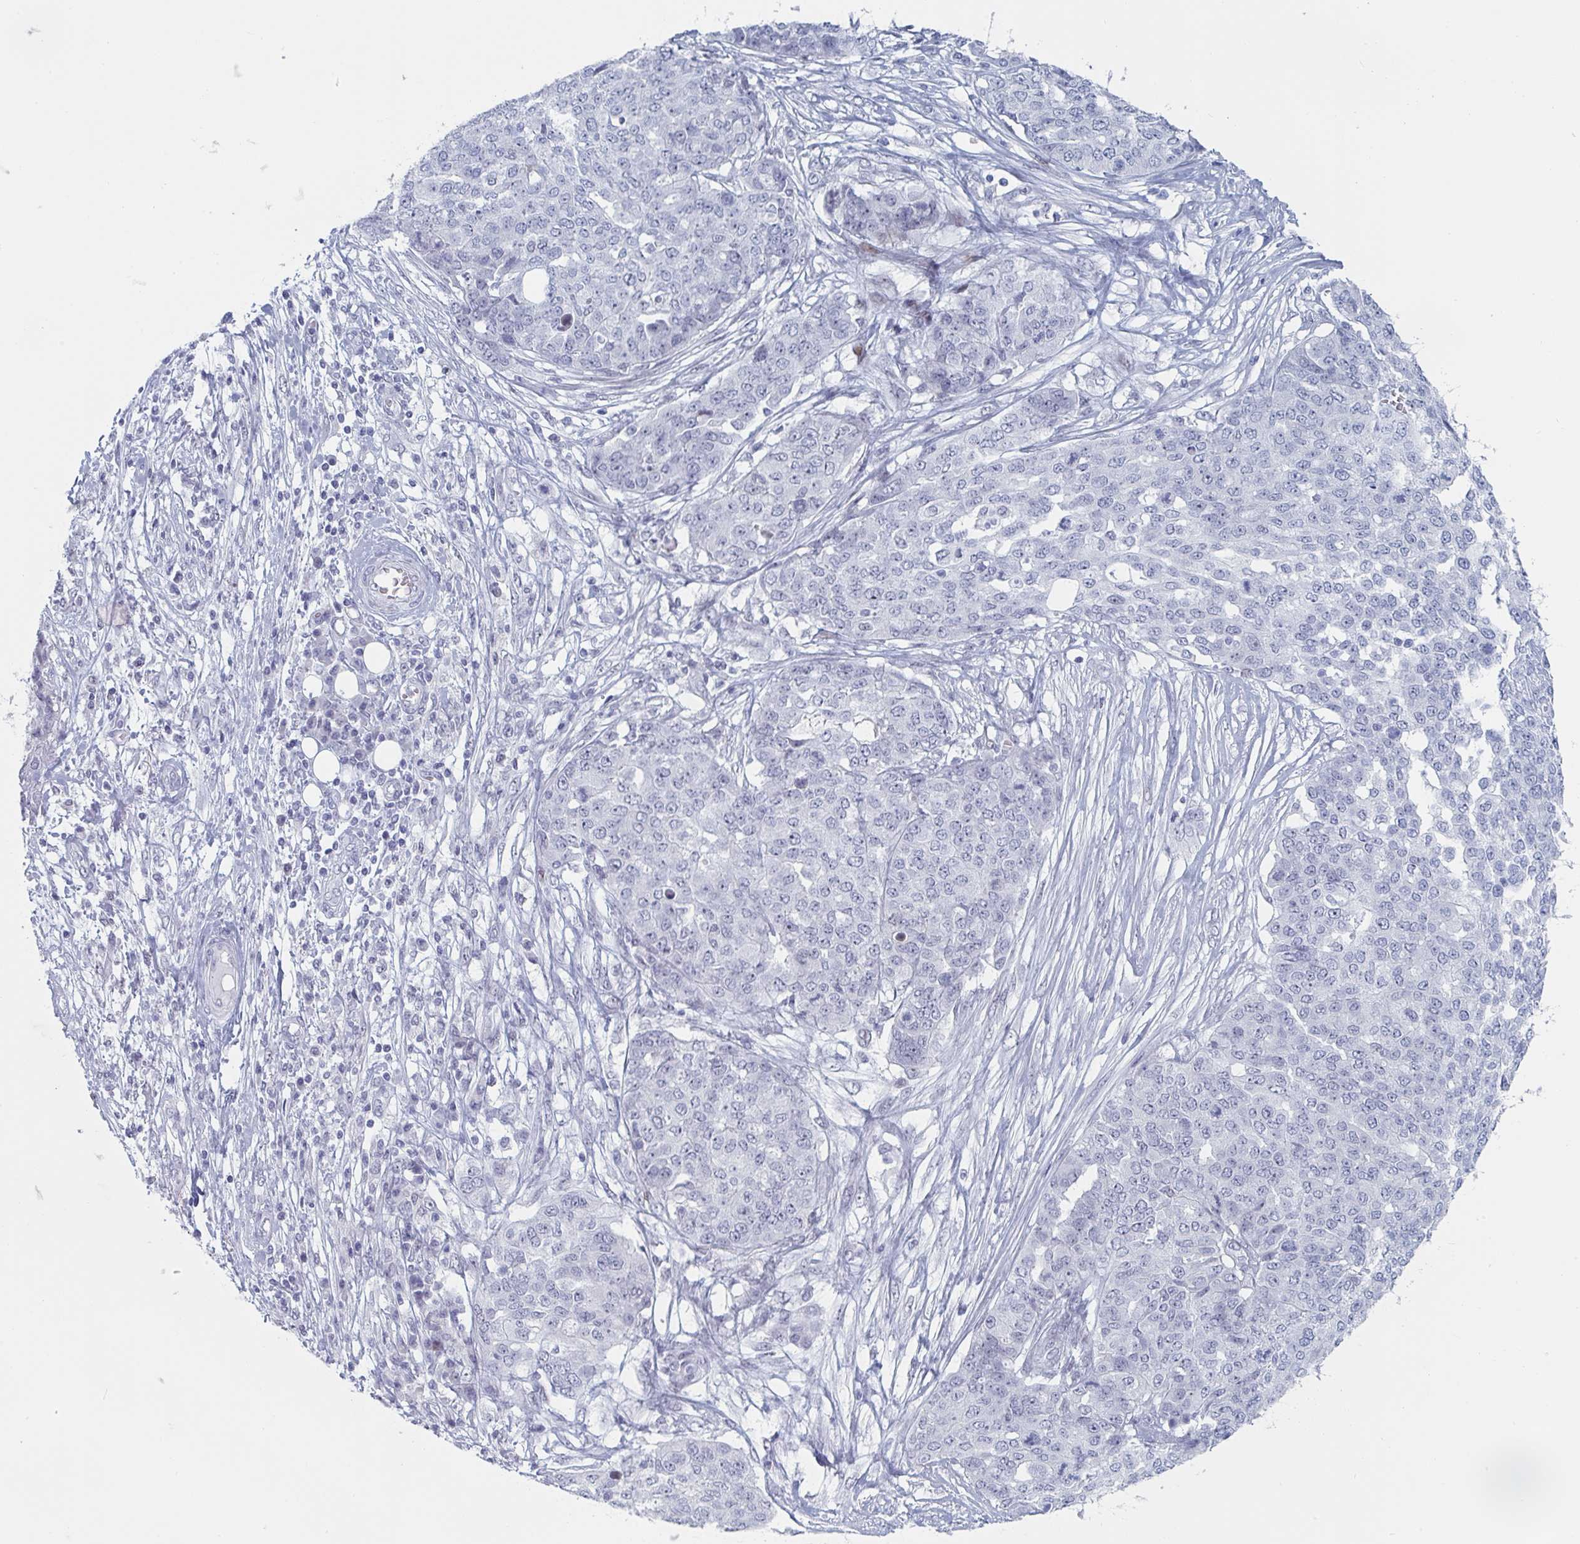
{"staining": {"intensity": "negative", "quantity": "none", "location": "none"}, "tissue": "ovarian cancer", "cell_type": "Tumor cells", "image_type": "cancer", "snomed": [{"axis": "morphology", "description": "Cystadenocarcinoma, serous, NOS"}, {"axis": "topography", "description": "Soft tissue"}, {"axis": "topography", "description": "Ovary"}], "caption": "IHC photomicrograph of ovarian cancer (serous cystadenocarcinoma) stained for a protein (brown), which reveals no expression in tumor cells.", "gene": "NR1H2", "patient": {"sex": "female", "age": 57}}